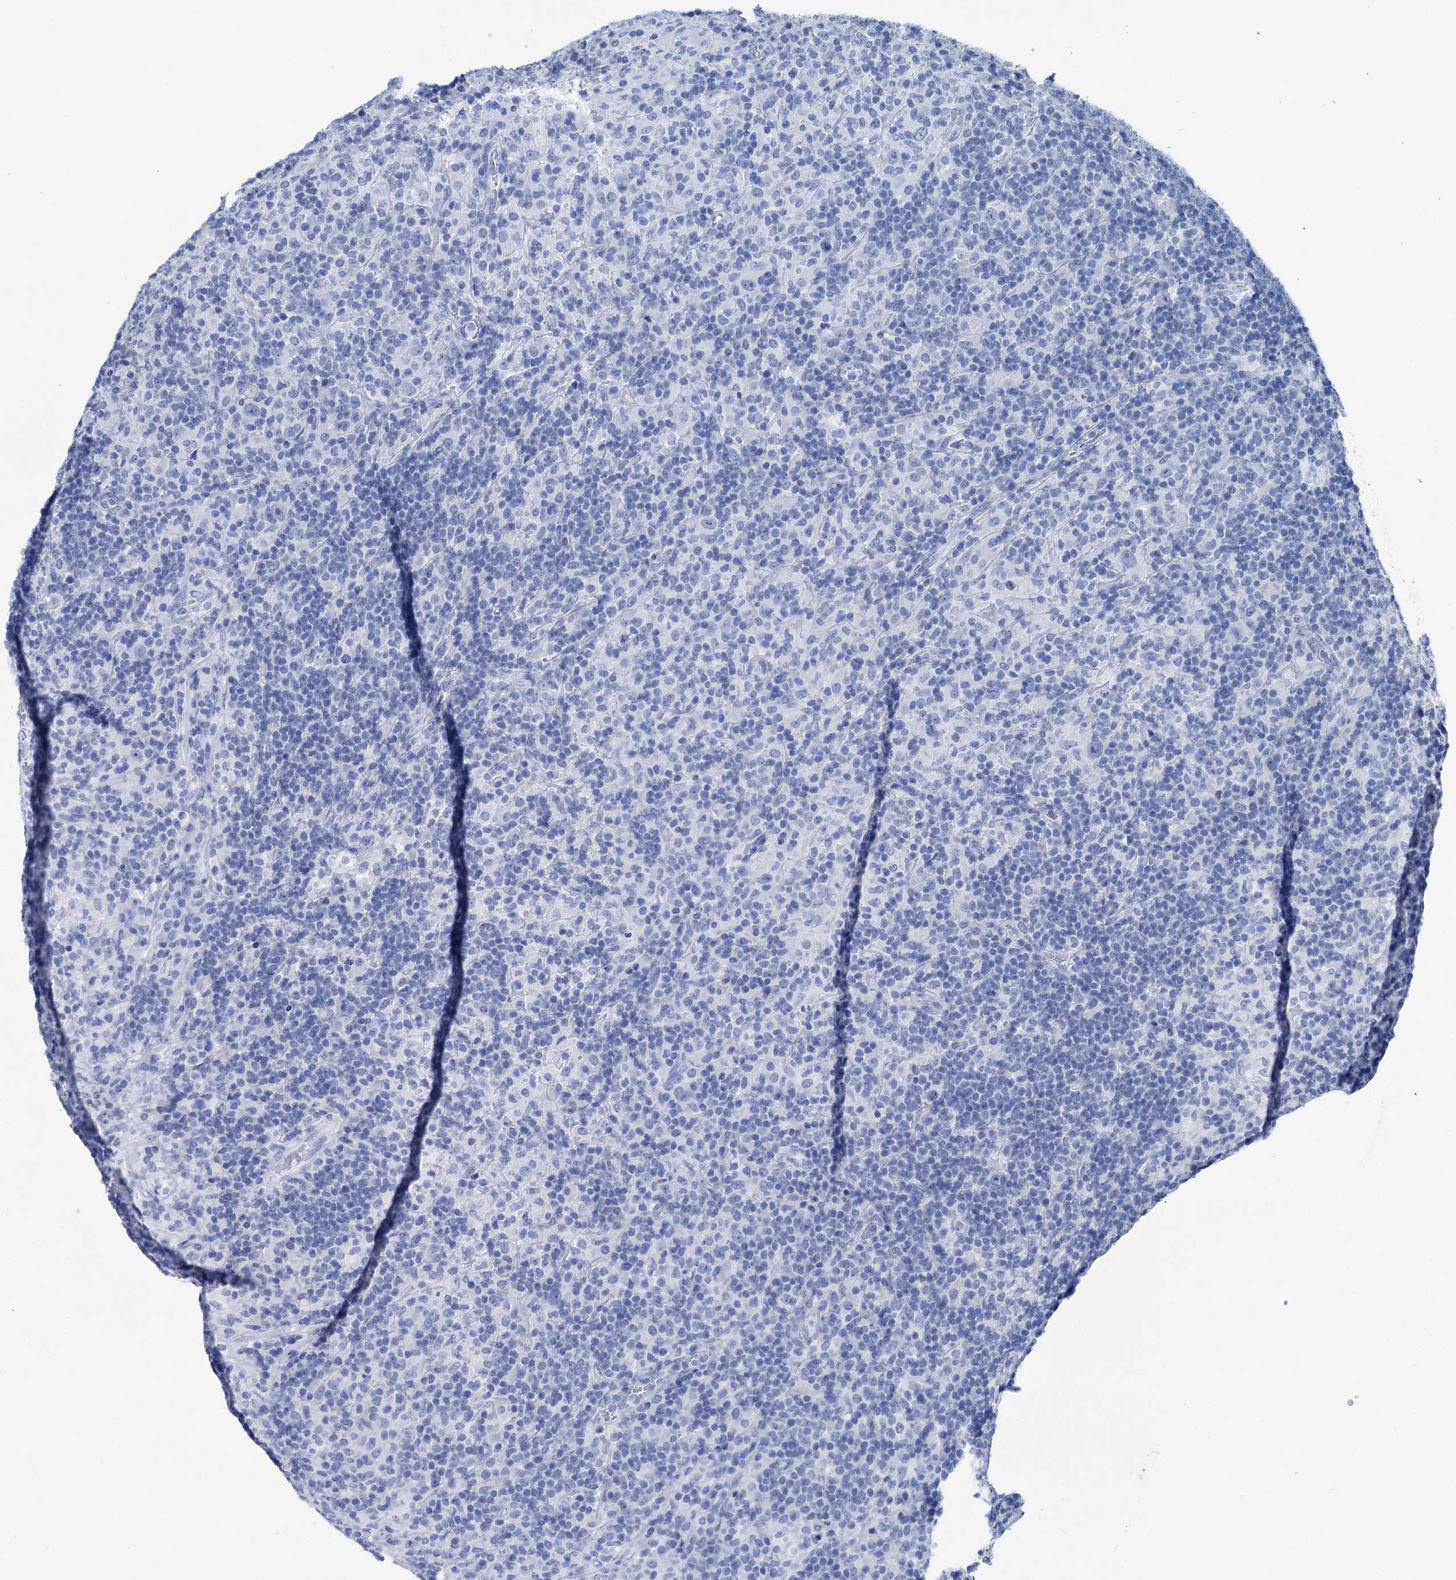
{"staining": {"intensity": "negative", "quantity": "none", "location": "none"}, "tissue": "lymphoma", "cell_type": "Tumor cells", "image_type": "cancer", "snomed": [{"axis": "morphology", "description": "Hodgkin's disease, NOS"}, {"axis": "topography", "description": "Lymph node"}], "caption": "This is an immunohistochemistry (IHC) image of lymphoma. There is no staining in tumor cells.", "gene": "BRINP1", "patient": {"sex": "male", "age": 70}}